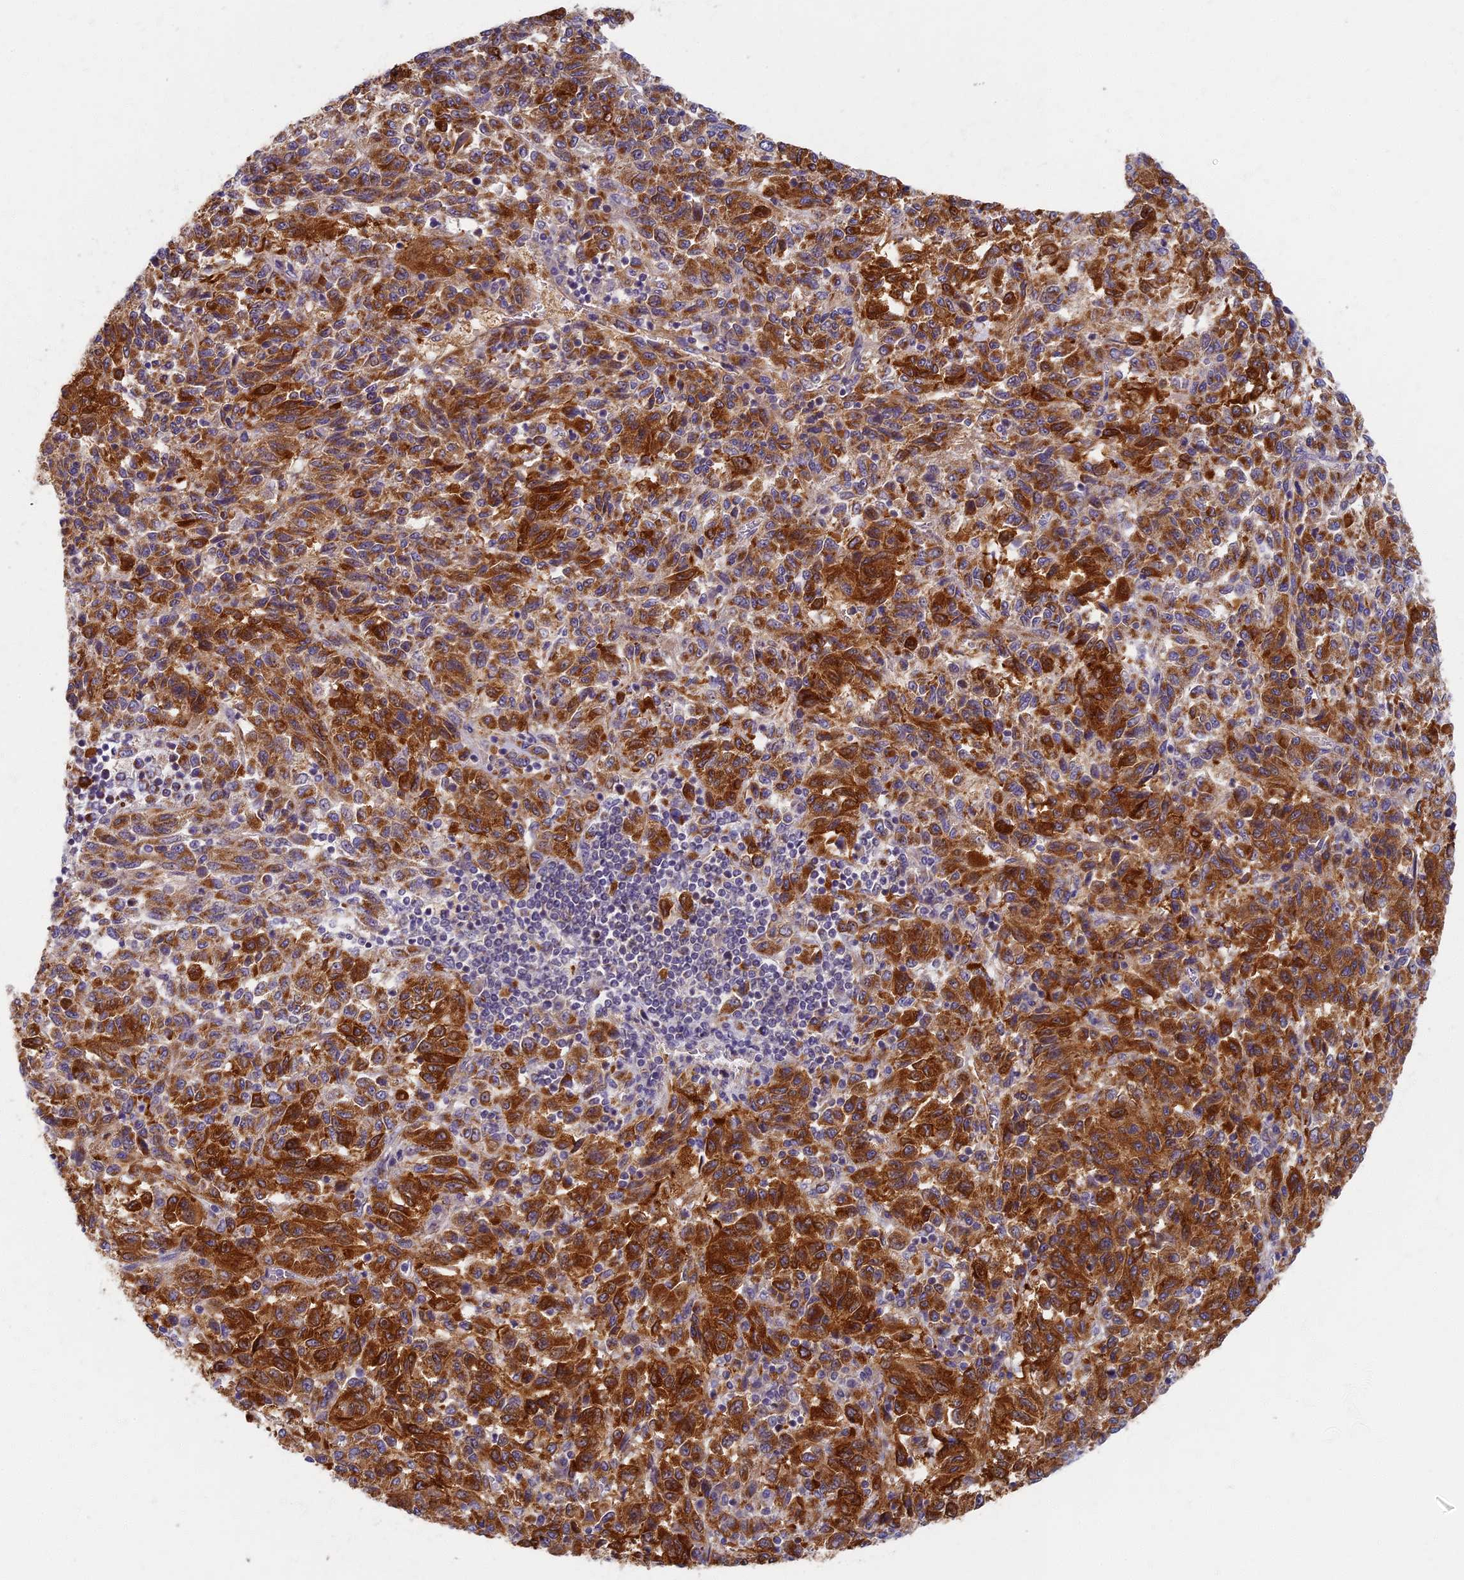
{"staining": {"intensity": "strong", "quantity": ">75%", "location": "cytoplasmic/membranous"}, "tissue": "melanoma", "cell_type": "Tumor cells", "image_type": "cancer", "snomed": [{"axis": "morphology", "description": "Malignant melanoma, Metastatic site"}, {"axis": "topography", "description": "Lung"}], "caption": "Approximately >75% of tumor cells in human malignant melanoma (metastatic site) demonstrate strong cytoplasmic/membranous protein staining as visualized by brown immunohistochemical staining.", "gene": "MRPS25", "patient": {"sex": "male", "age": 64}}